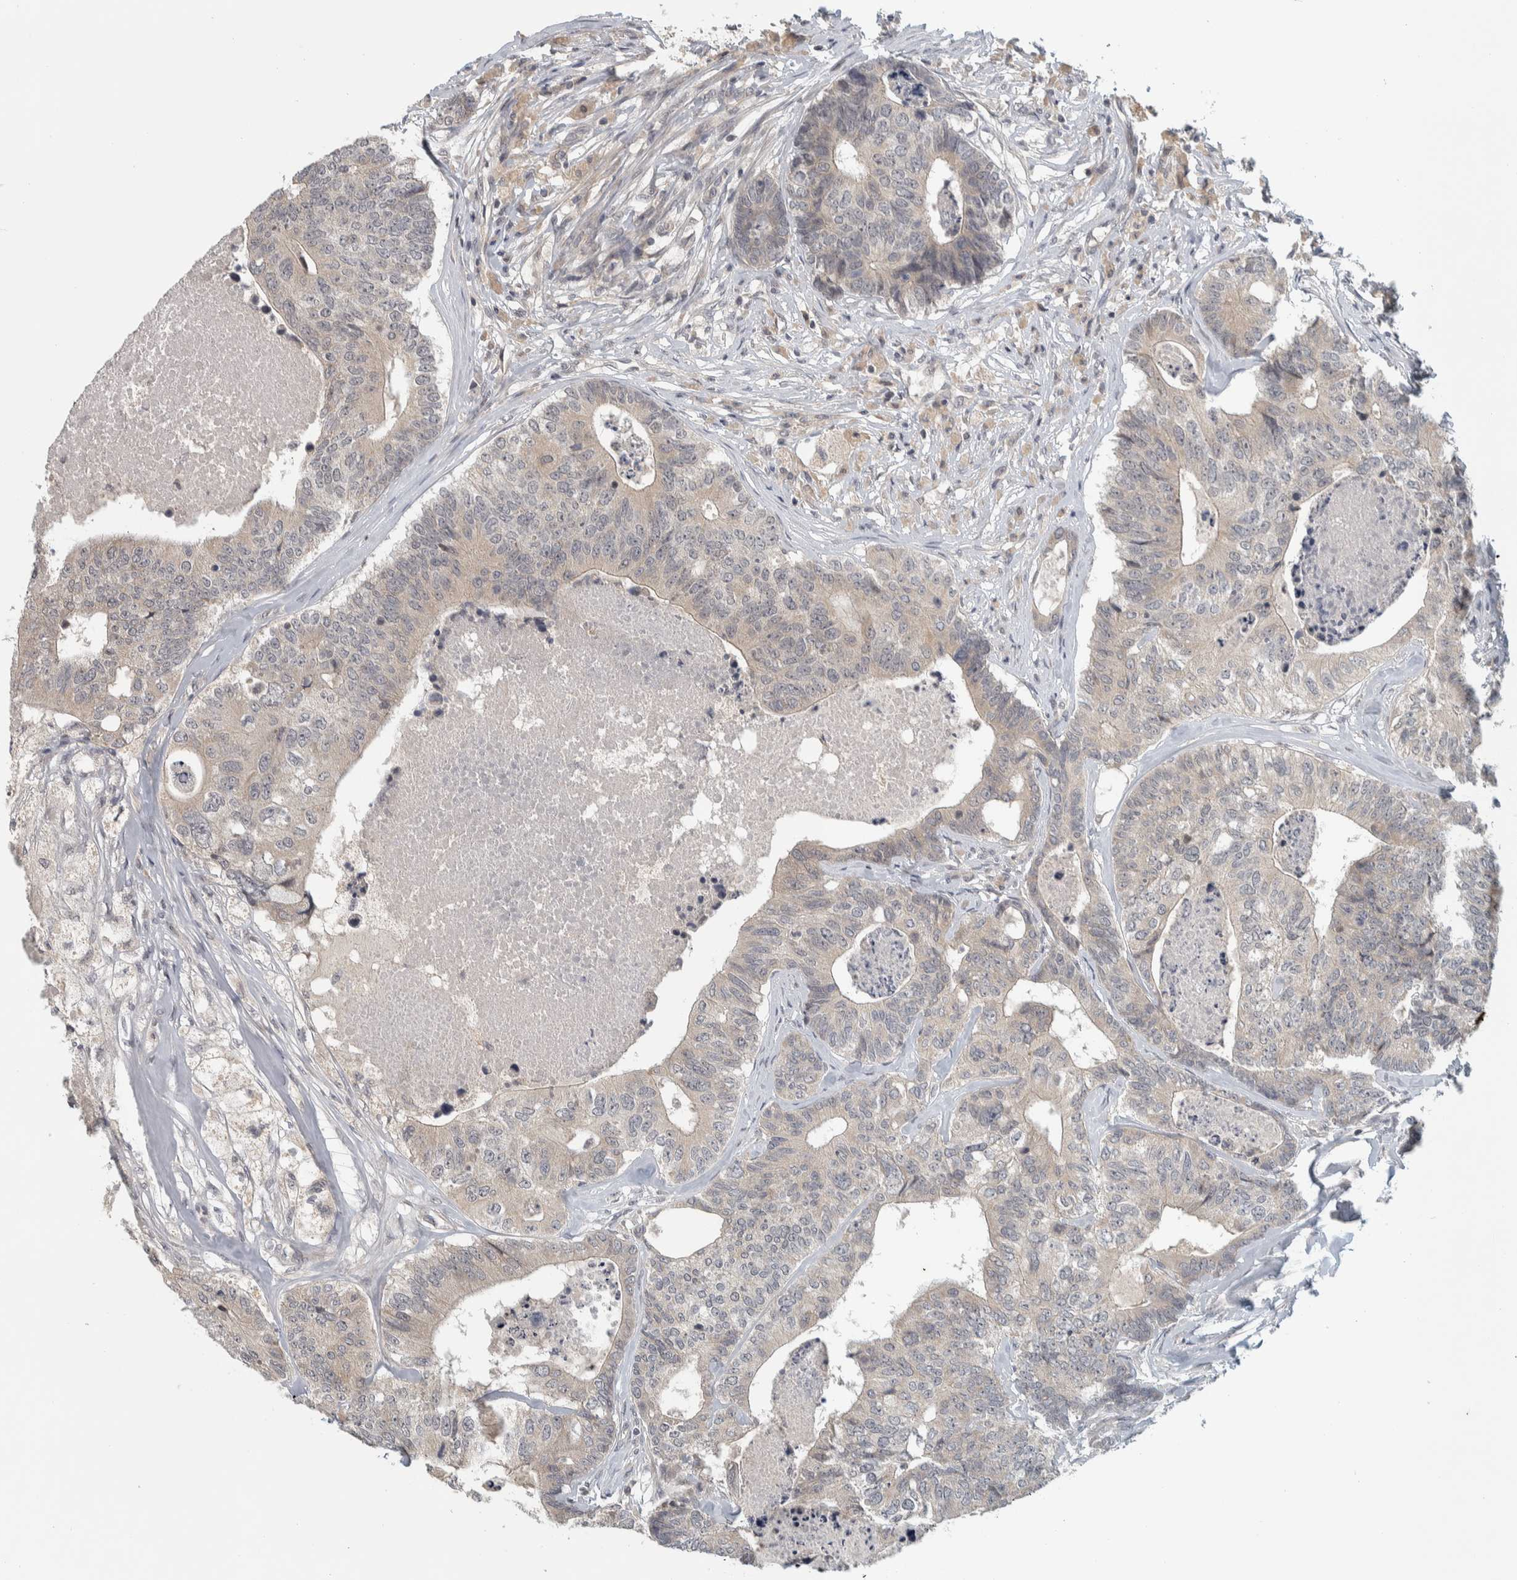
{"staining": {"intensity": "negative", "quantity": "none", "location": "none"}, "tissue": "colorectal cancer", "cell_type": "Tumor cells", "image_type": "cancer", "snomed": [{"axis": "morphology", "description": "Adenocarcinoma, NOS"}, {"axis": "topography", "description": "Colon"}], "caption": "Immunohistochemistry of adenocarcinoma (colorectal) reveals no expression in tumor cells.", "gene": "AFP", "patient": {"sex": "female", "age": 67}}